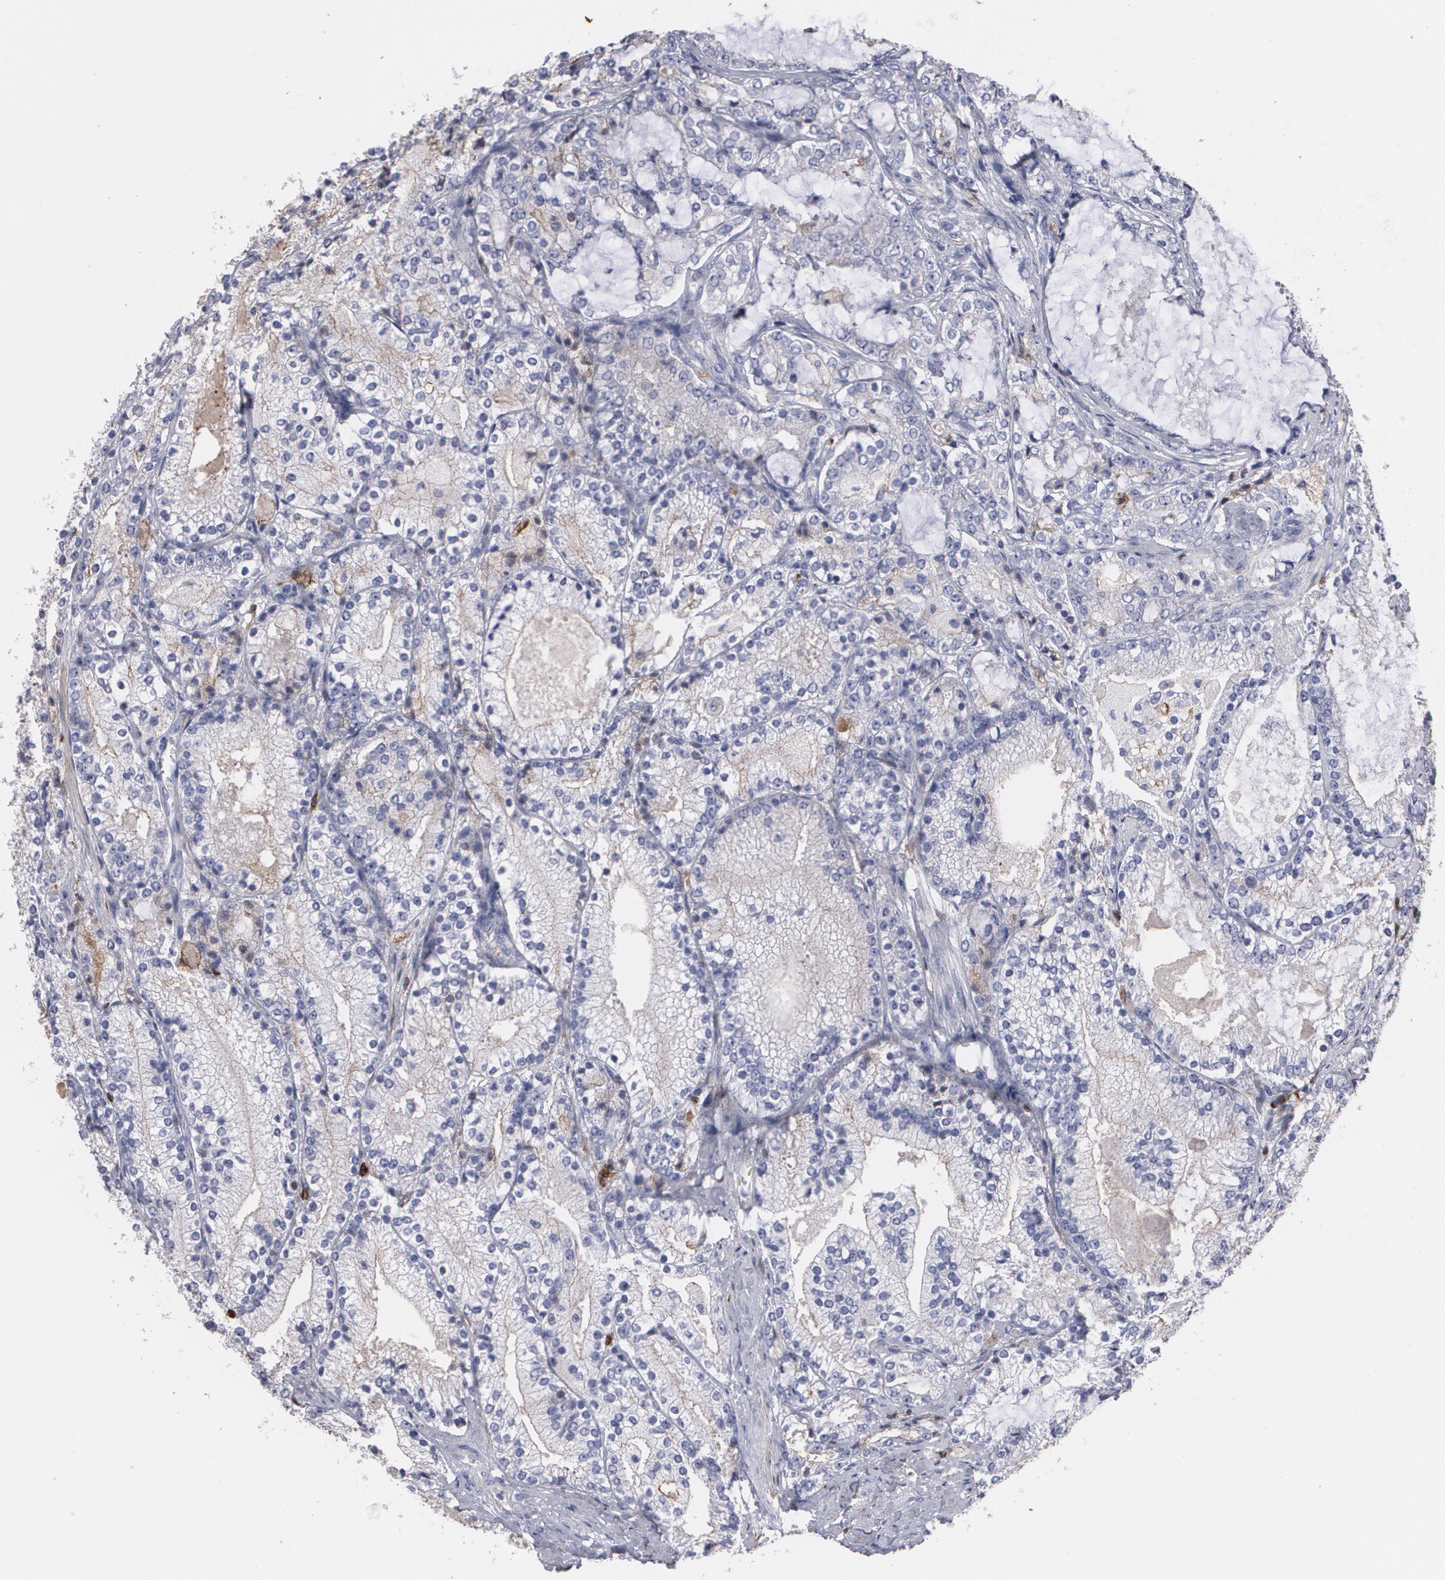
{"staining": {"intensity": "negative", "quantity": "none", "location": "none"}, "tissue": "prostate cancer", "cell_type": "Tumor cells", "image_type": "cancer", "snomed": [{"axis": "morphology", "description": "Adenocarcinoma, High grade"}, {"axis": "topography", "description": "Prostate"}], "caption": "Tumor cells show no significant protein staining in prostate adenocarcinoma (high-grade).", "gene": "FBLN1", "patient": {"sex": "male", "age": 63}}